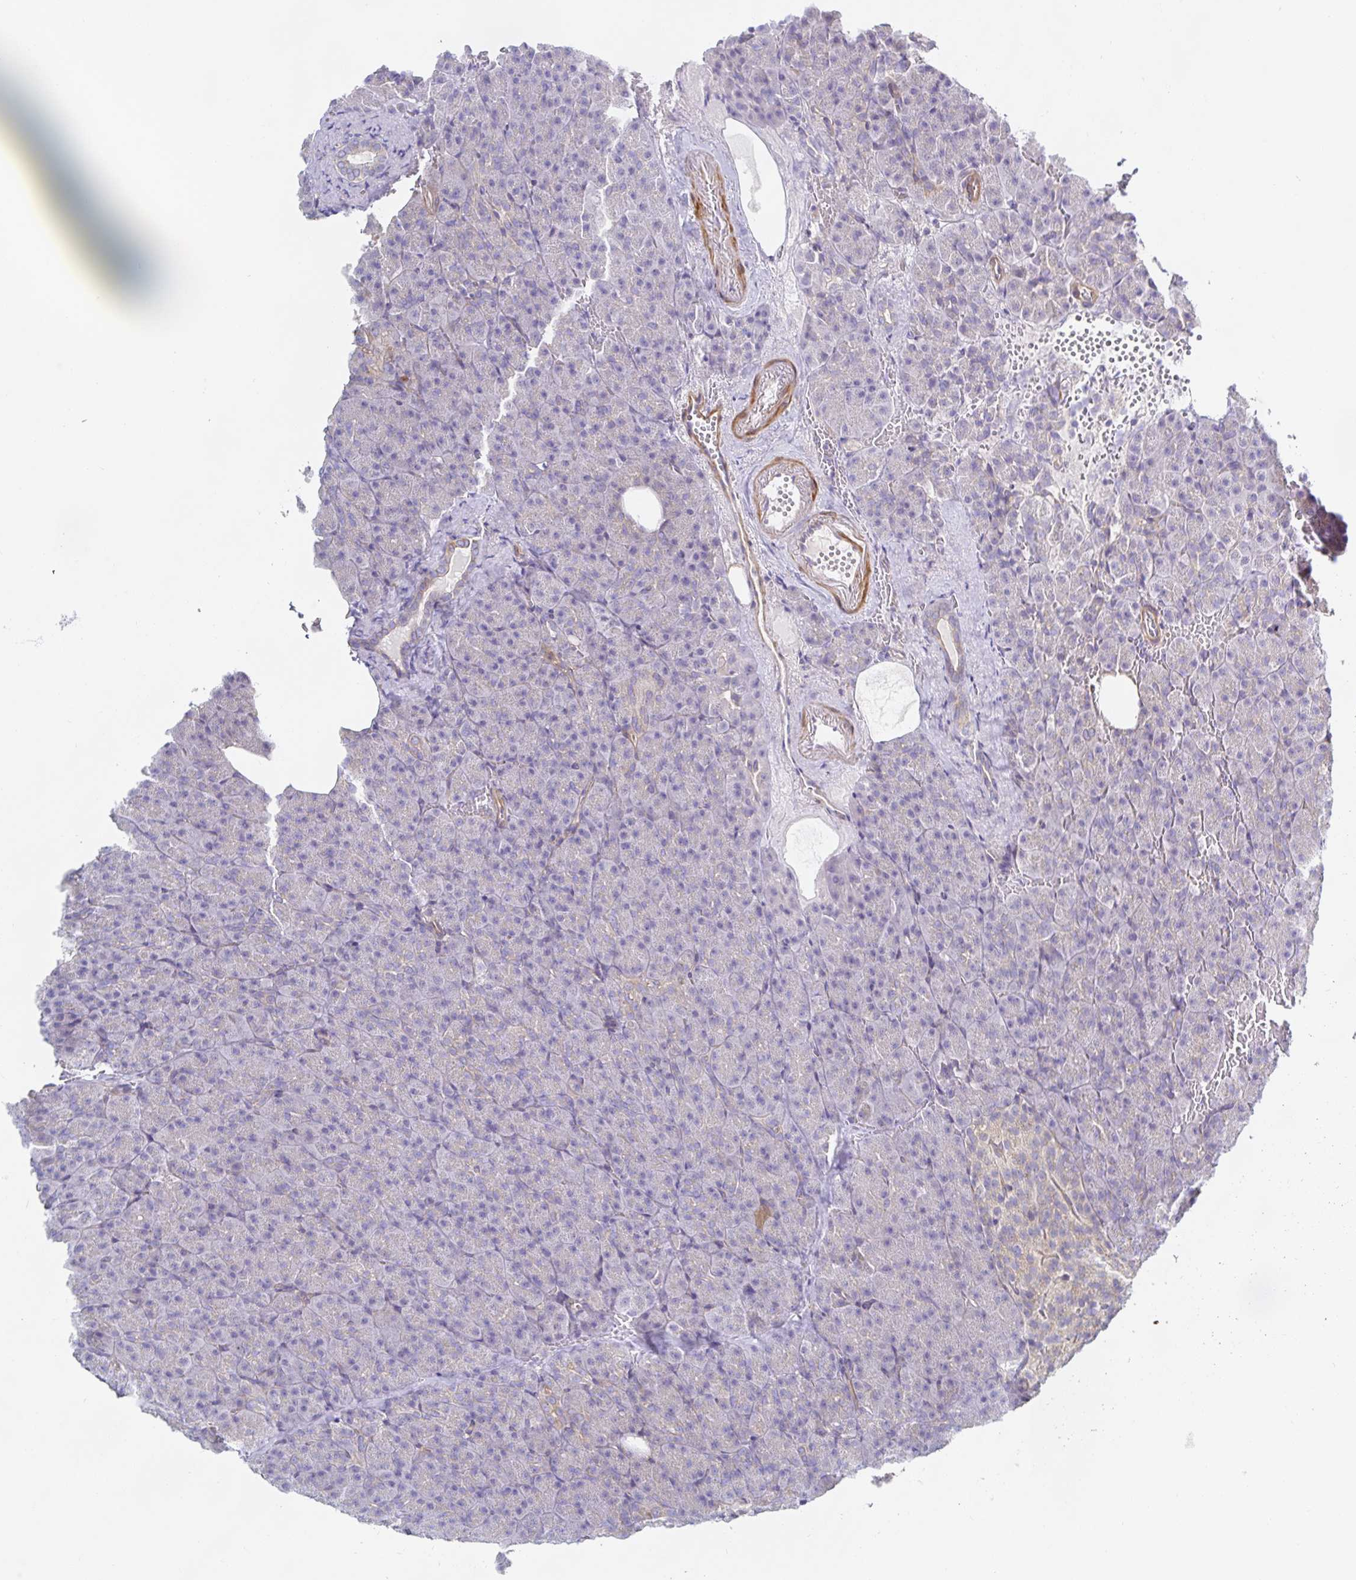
{"staining": {"intensity": "negative", "quantity": "none", "location": "none"}, "tissue": "pancreas", "cell_type": "Exocrine glandular cells", "image_type": "normal", "snomed": [{"axis": "morphology", "description": "Normal tissue, NOS"}, {"axis": "topography", "description": "Pancreas"}], "caption": "DAB (3,3'-diaminobenzidine) immunohistochemical staining of normal human pancreas reveals no significant expression in exocrine glandular cells. Brightfield microscopy of immunohistochemistry stained with DAB (3,3'-diaminobenzidine) (brown) and hematoxylin (blue), captured at high magnification.", "gene": "METTL22", "patient": {"sex": "female", "age": 74}}